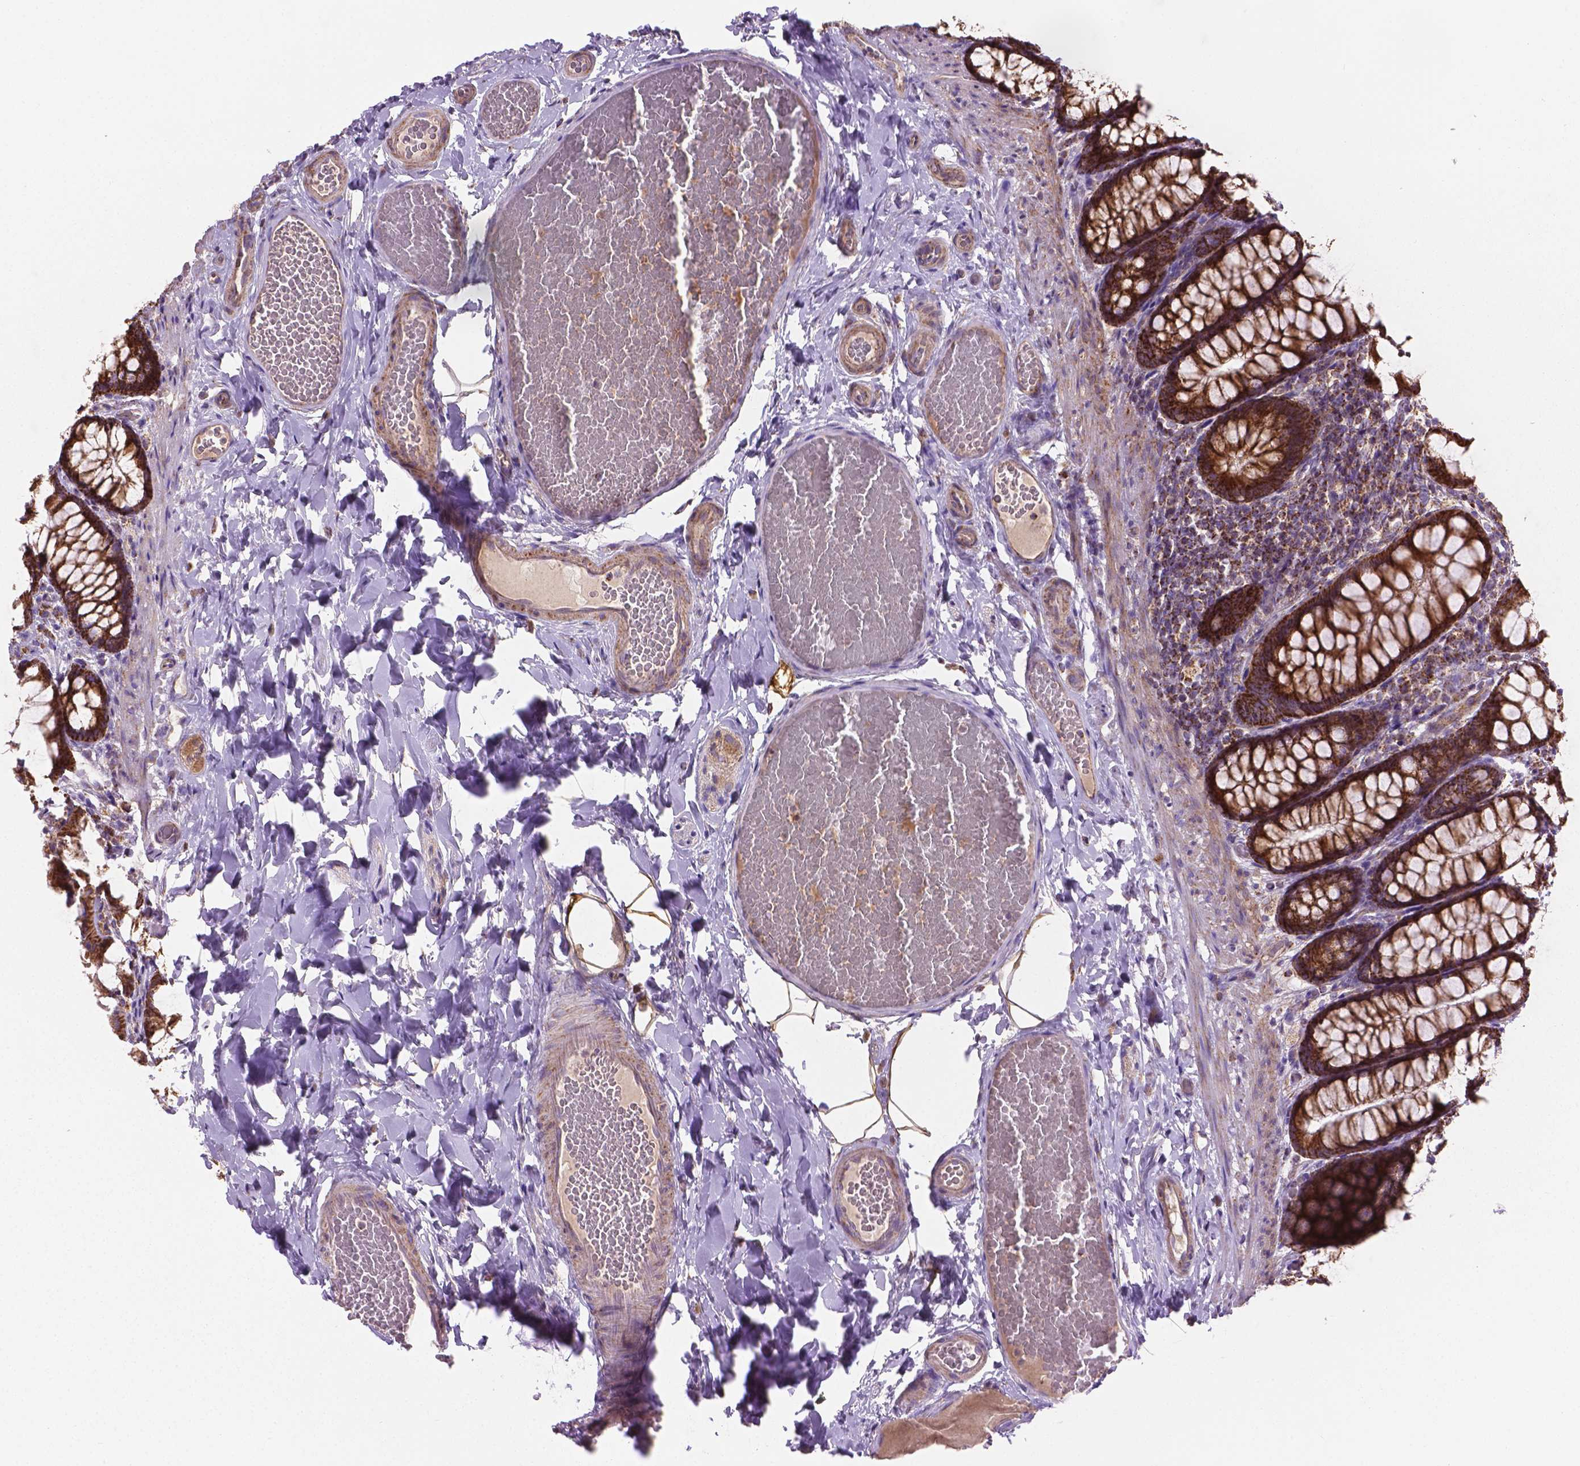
{"staining": {"intensity": "moderate", "quantity": ">75%", "location": "cytoplasmic/membranous"}, "tissue": "colon", "cell_type": "Endothelial cells", "image_type": "normal", "snomed": [{"axis": "morphology", "description": "Normal tissue, NOS"}, {"axis": "topography", "description": "Colon"}], "caption": "Endothelial cells reveal moderate cytoplasmic/membranous positivity in about >75% of cells in normal colon.", "gene": "PIBF1", "patient": {"sex": "male", "age": 47}}